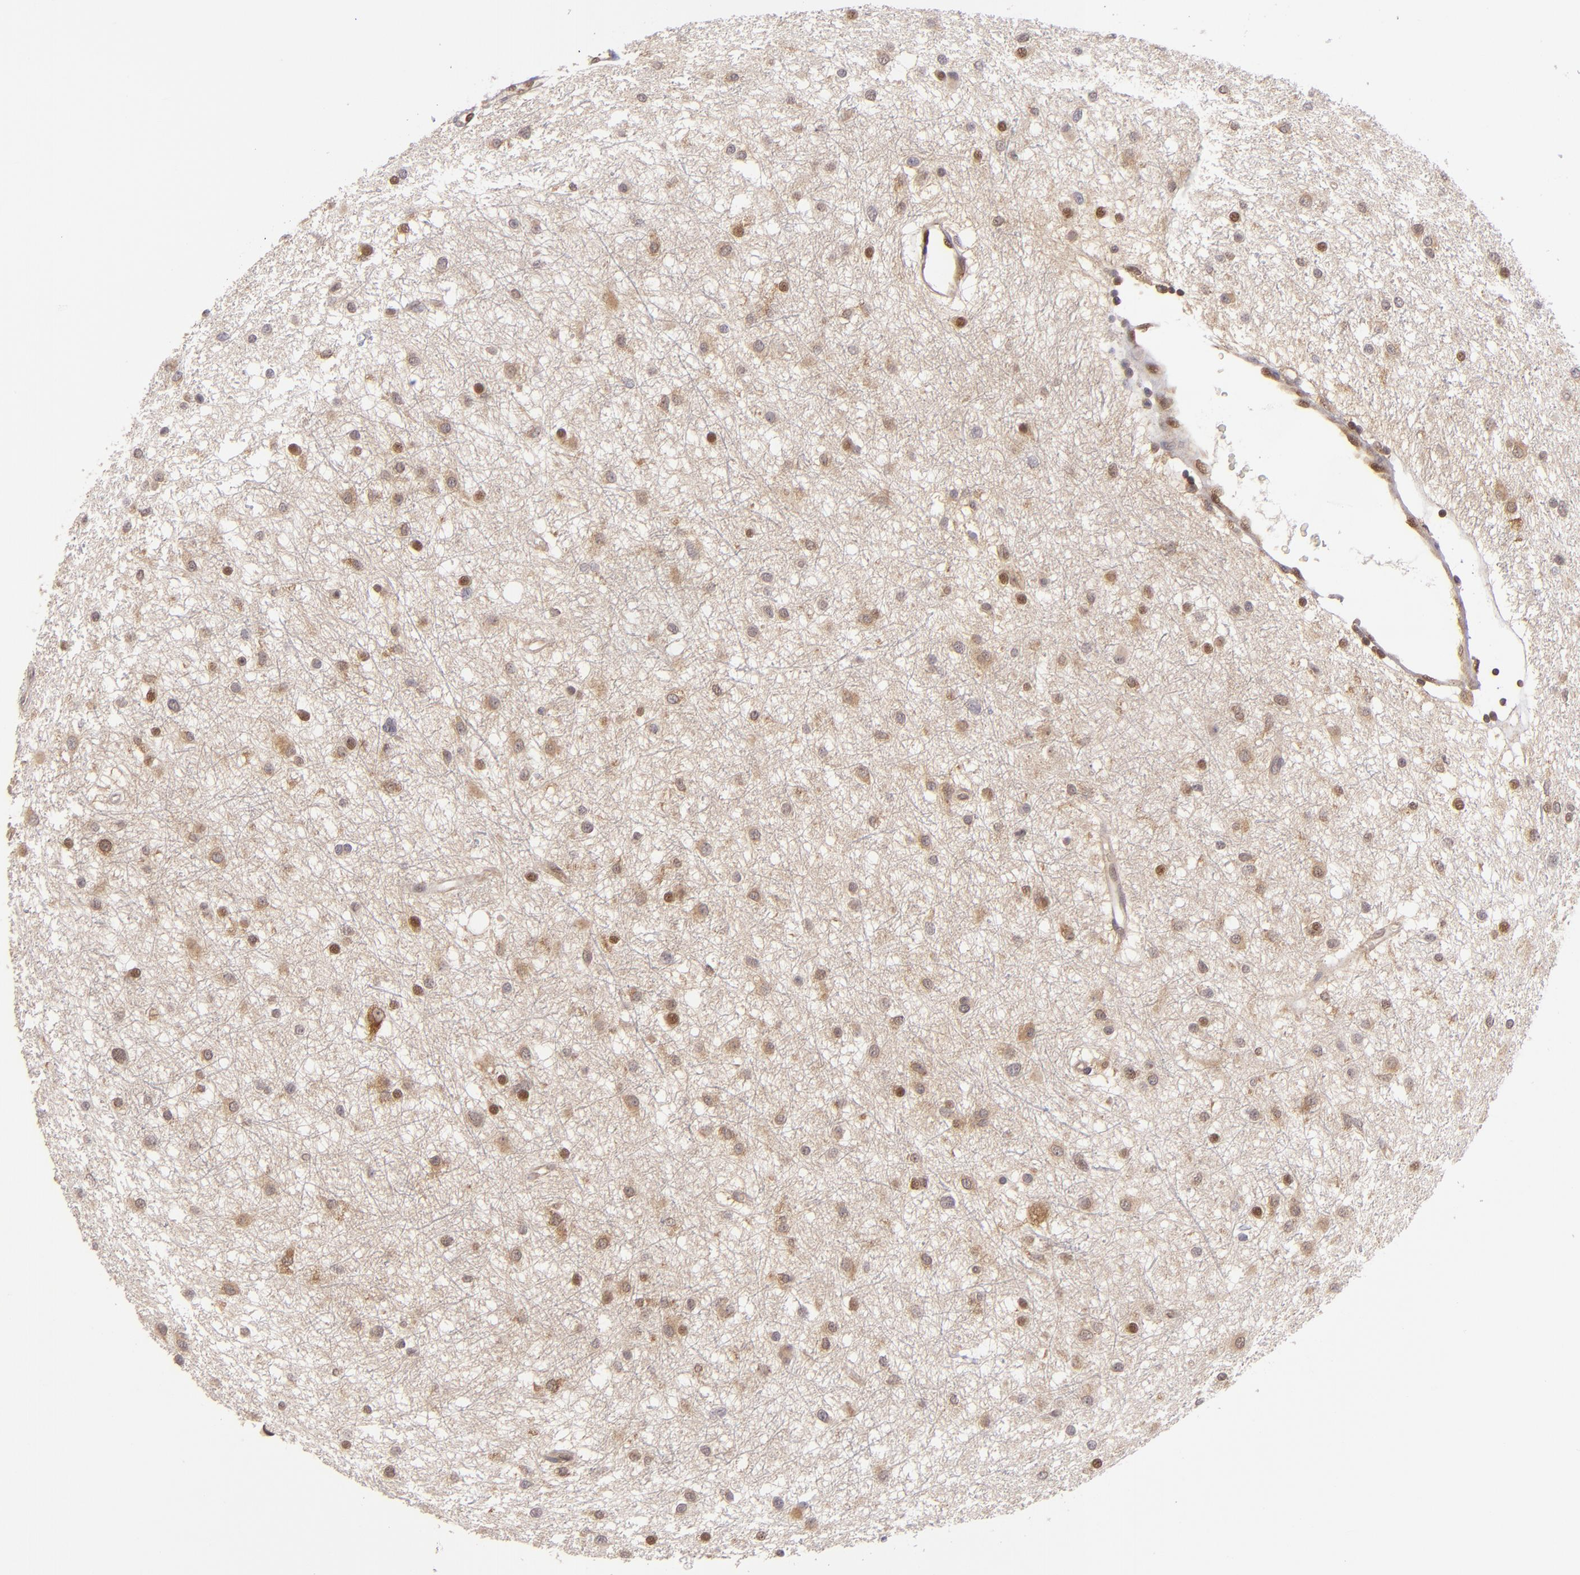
{"staining": {"intensity": "moderate", "quantity": "25%-75%", "location": "cytoplasmic/membranous"}, "tissue": "glioma", "cell_type": "Tumor cells", "image_type": "cancer", "snomed": [{"axis": "morphology", "description": "Glioma, malignant, Low grade"}, {"axis": "topography", "description": "Brain"}], "caption": "Protein analysis of malignant glioma (low-grade) tissue exhibits moderate cytoplasmic/membranous staining in approximately 25%-75% of tumor cells.", "gene": "PTPN13", "patient": {"sex": "female", "age": 36}}